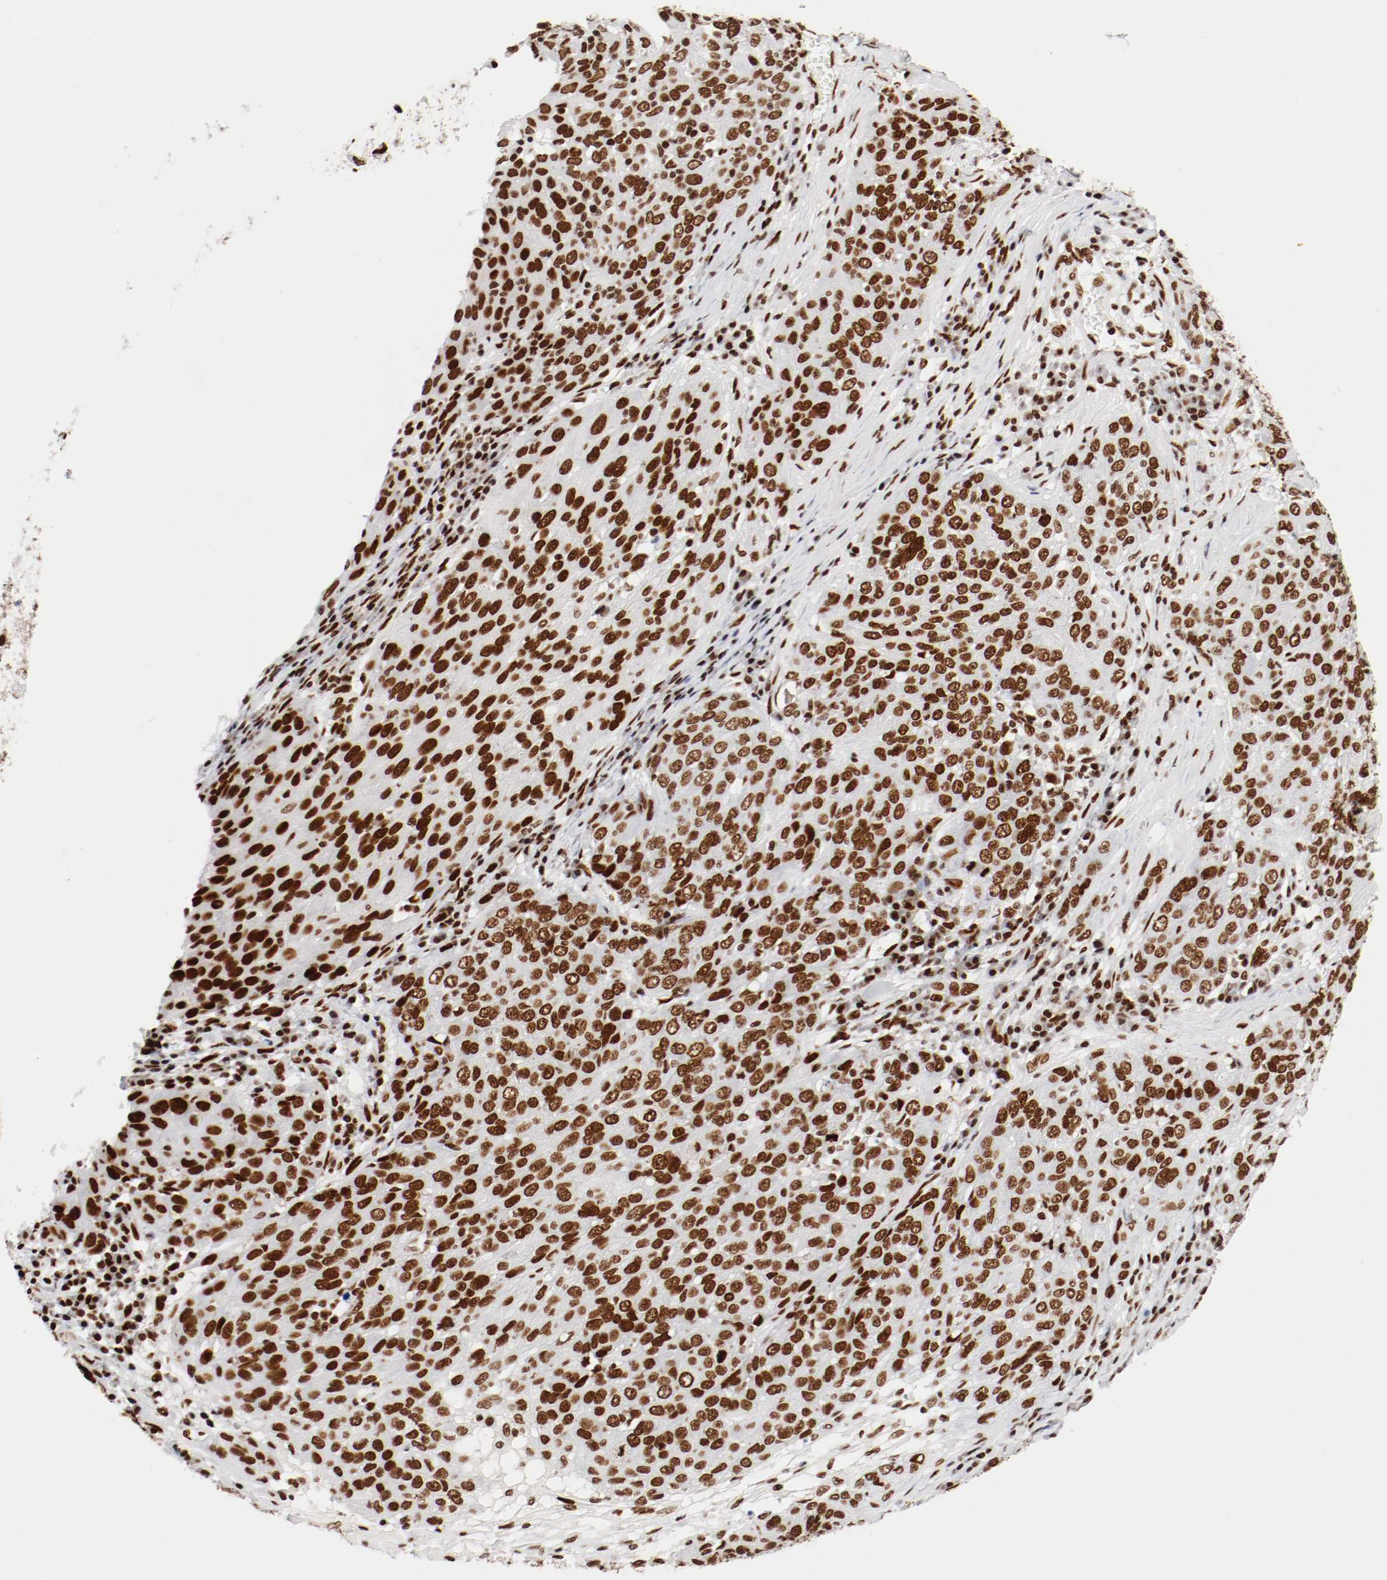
{"staining": {"intensity": "strong", "quantity": ">75%", "location": "nuclear"}, "tissue": "ovarian cancer", "cell_type": "Tumor cells", "image_type": "cancer", "snomed": [{"axis": "morphology", "description": "Carcinoma, endometroid"}, {"axis": "topography", "description": "Ovary"}], "caption": "Protein staining shows strong nuclear staining in approximately >75% of tumor cells in ovarian endometroid carcinoma.", "gene": "CTBP1", "patient": {"sex": "female", "age": 50}}